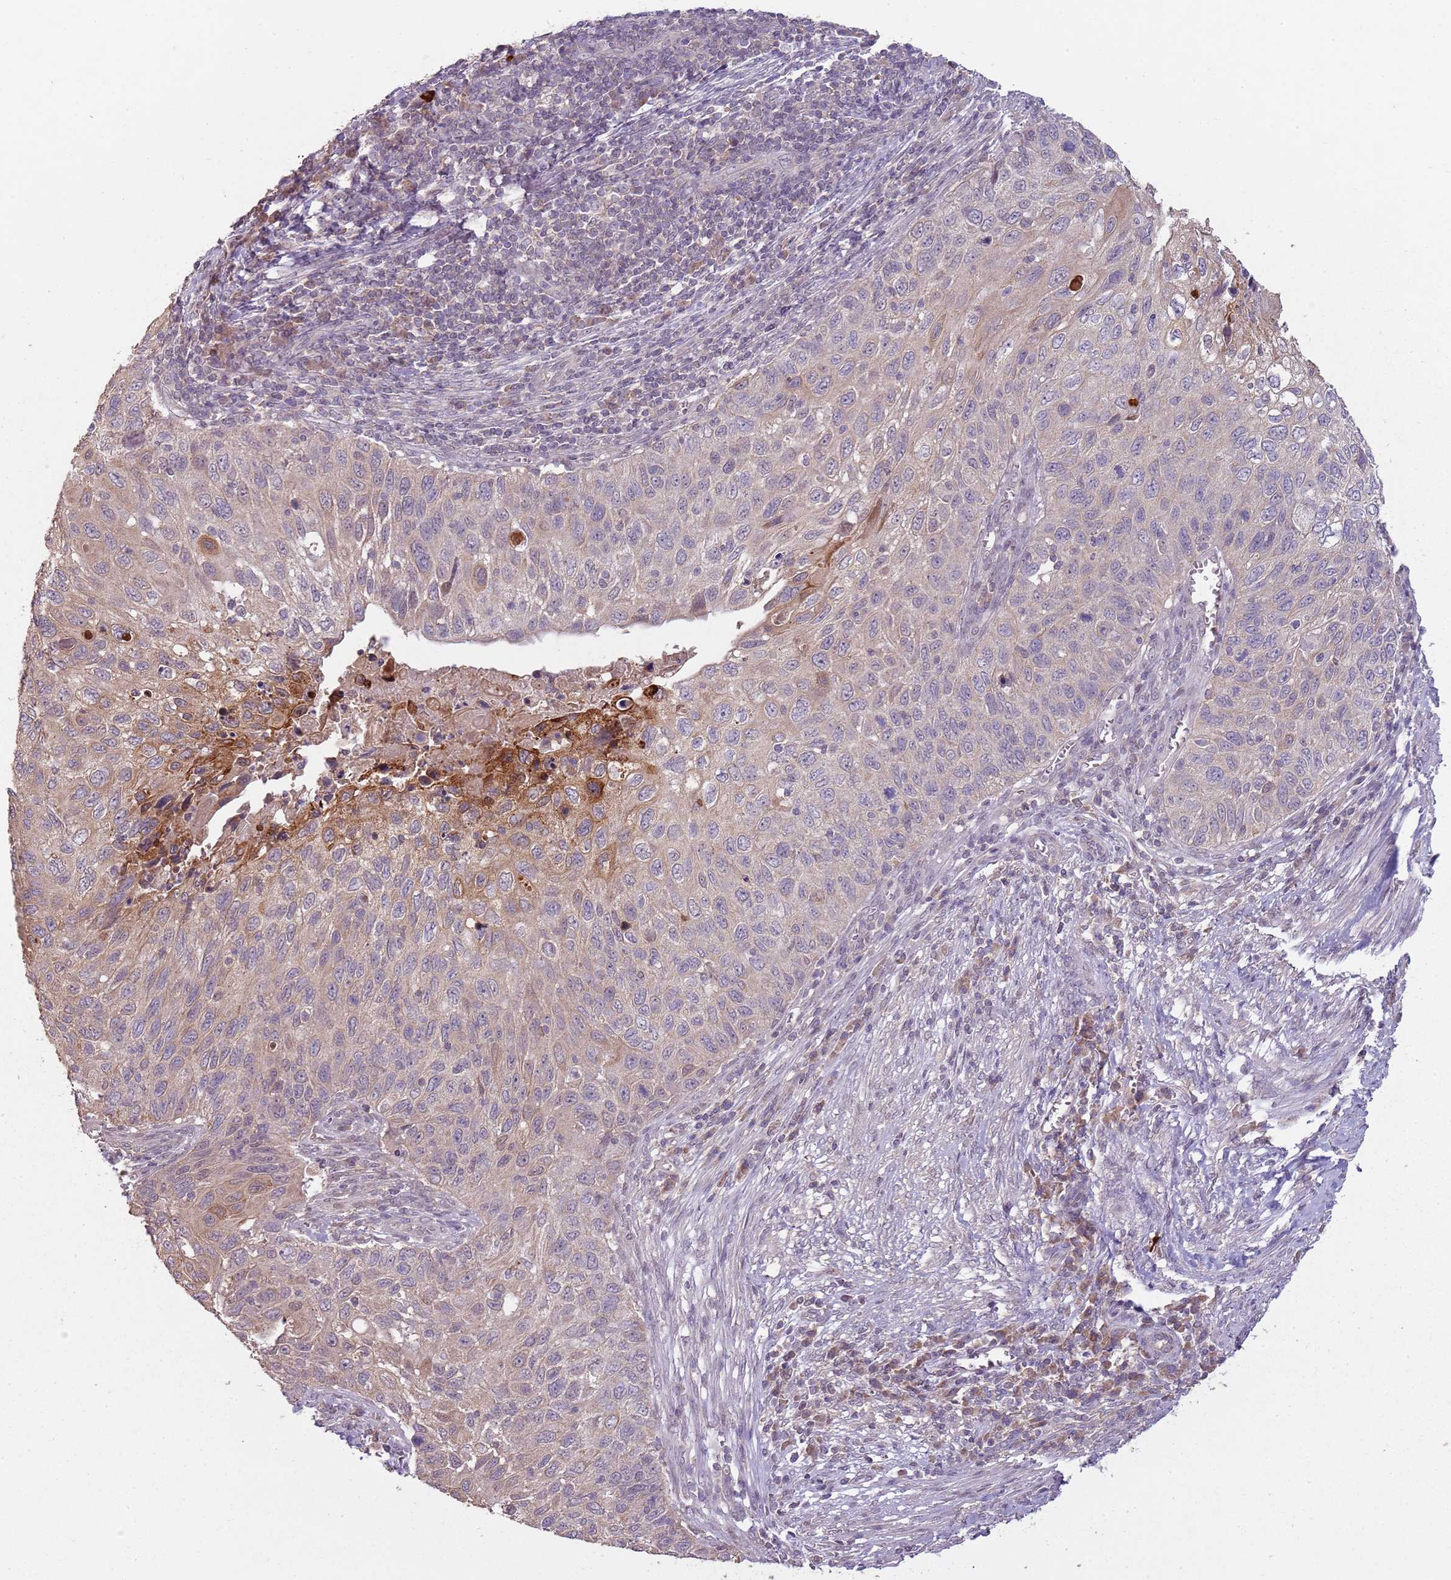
{"staining": {"intensity": "weak", "quantity": "<25%", "location": "cytoplasmic/membranous"}, "tissue": "cervical cancer", "cell_type": "Tumor cells", "image_type": "cancer", "snomed": [{"axis": "morphology", "description": "Squamous cell carcinoma, NOS"}, {"axis": "topography", "description": "Cervix"}], "caption": "Tumor cells show no significant protein staining in cervical cancer. (Stains: DAB (3,3'-diaminobenzidine) IHC with hematoxylin counter stain, Microscopy: brightfield microscopy at high magnification).", "gene": "TEKT4", "patient": {"sex": "female", "age": 70}}